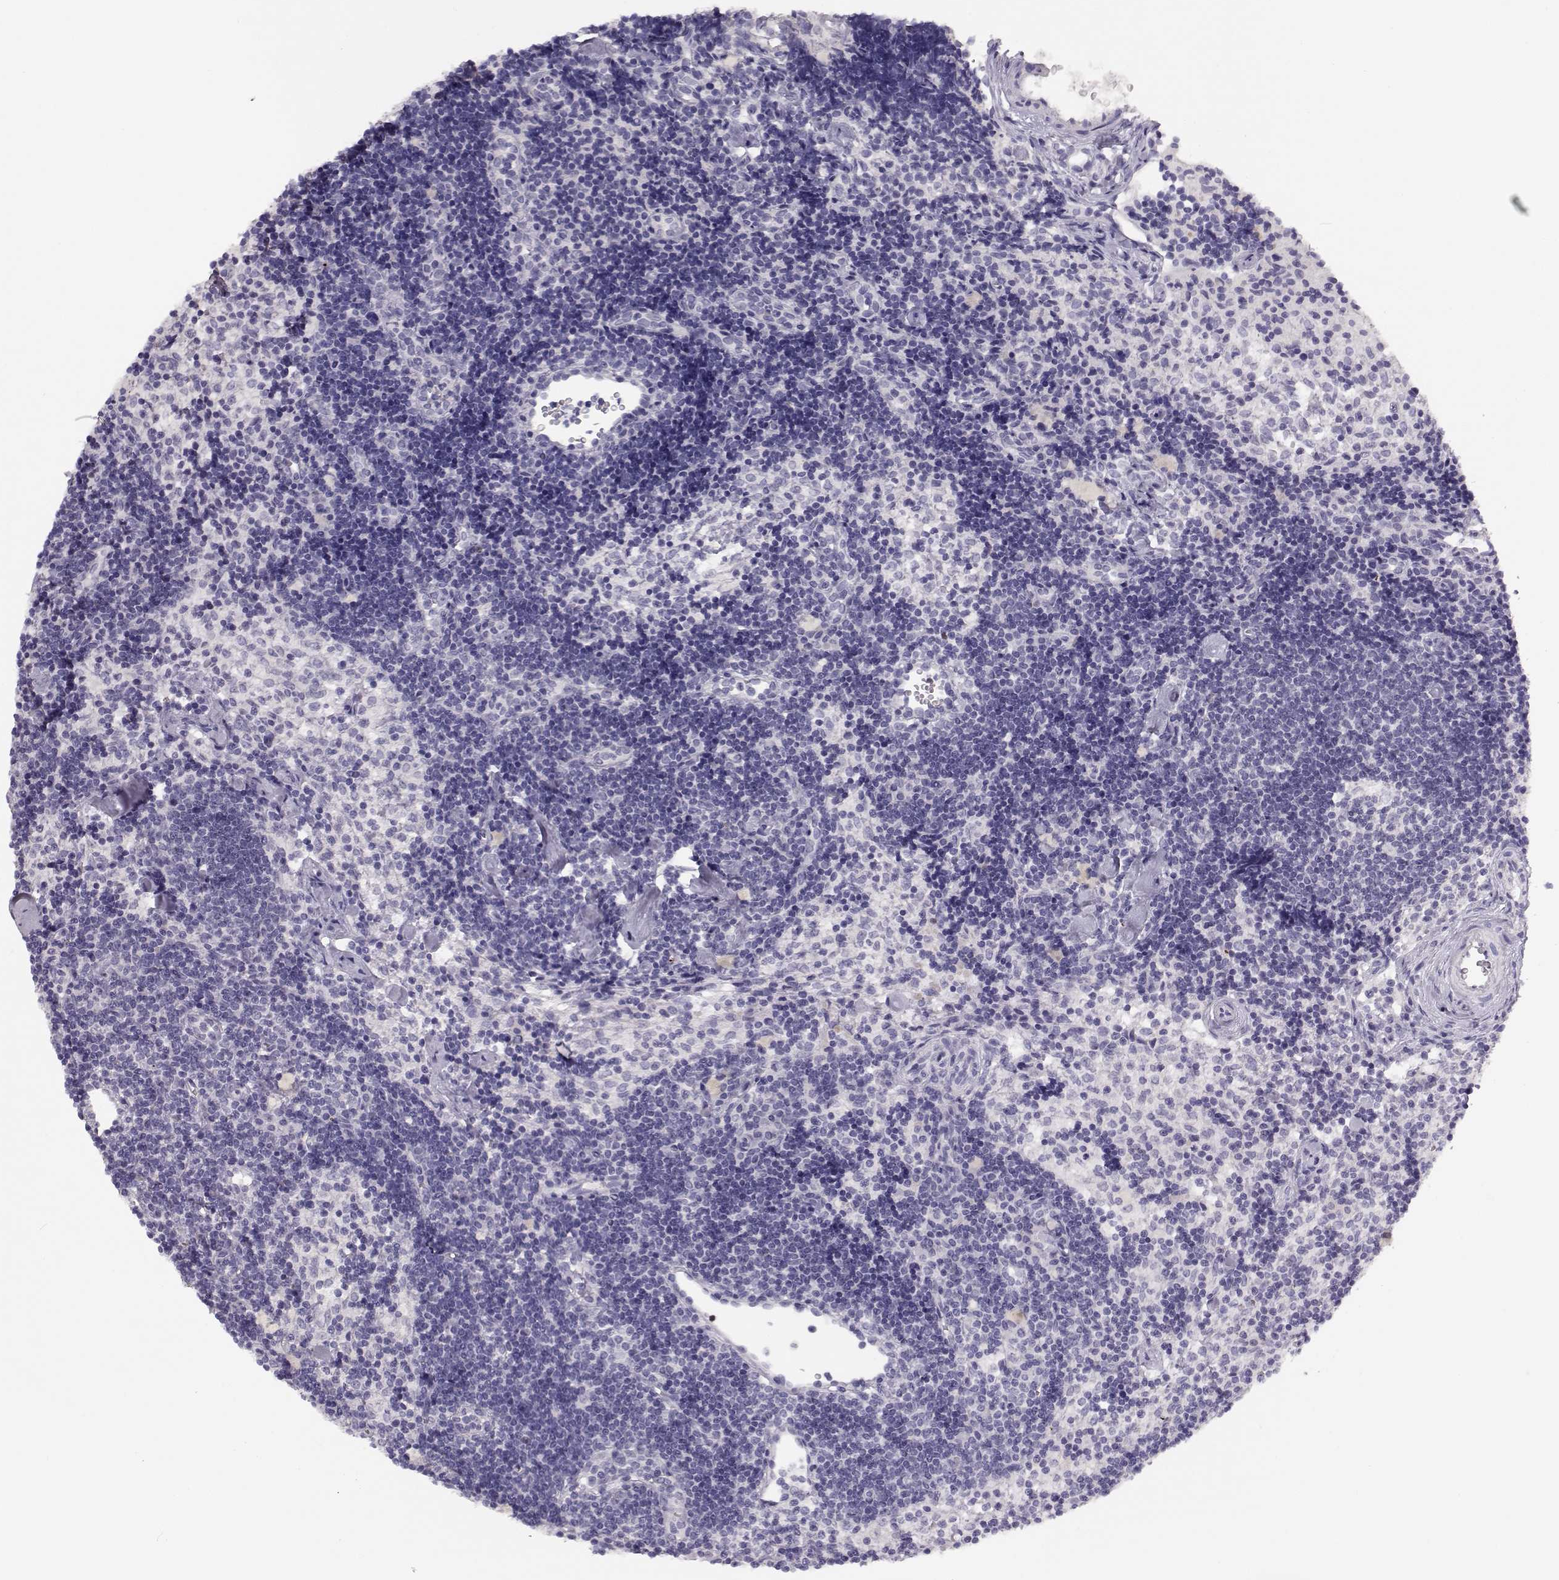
{"staining": {"intensity": "negative", "quantity": "none", "location": "none"}, "tissue": "lymph node", "cell_type": "Non-germinal center cells", "image_type": "normal", "snomed": [{"axis": "morphology", "description": "Normal tissue, NOS"}, {"axis": "topography", "description": "Lymph node"}], "caption": "The histopathology image shows no significant expression in non-germinal center cells of lymph node. (DAB immunohistochemistry, high magnification).", "gene": "NUTM1", "patient": {"sex": "female", "age": 42}}